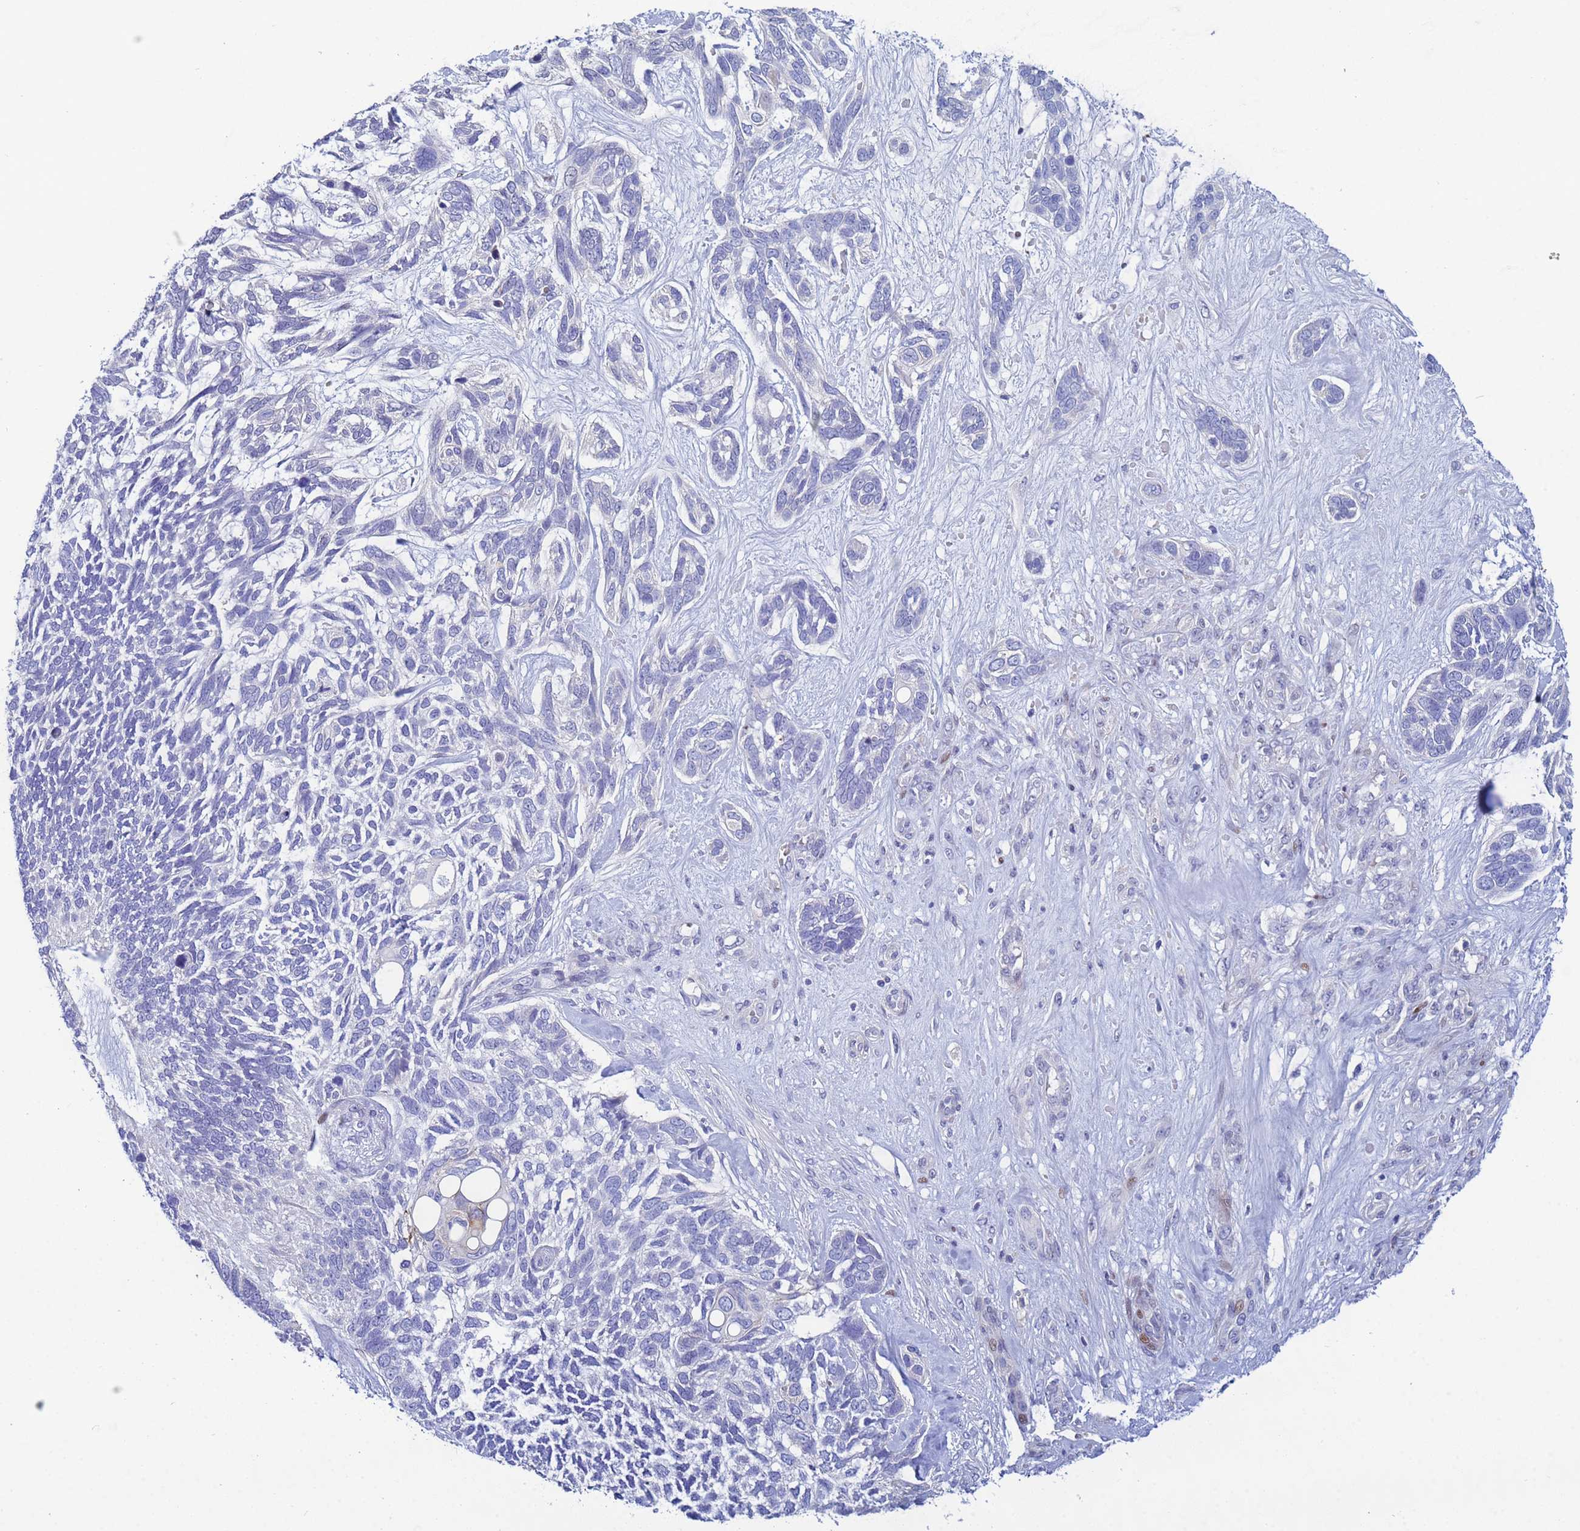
{"staining": {"intensity": "negative", "quantity": "none", "location": "none"}, "tissue": "skin cancer", "cell_type": "Tumor cells", "image_type": "cancer", "snomed": [{"axis": "morphology", "description": "Basal cell carcinoma"}, {"axis": "topography", "description": "Skin"}], "caption": "A high-resolution micrograph shows IHC staining of skin cancer, which displays no significant staining in tumor cells.", "gene": "PPP6R1", "patient": {"sex": "male", "age": 88}}